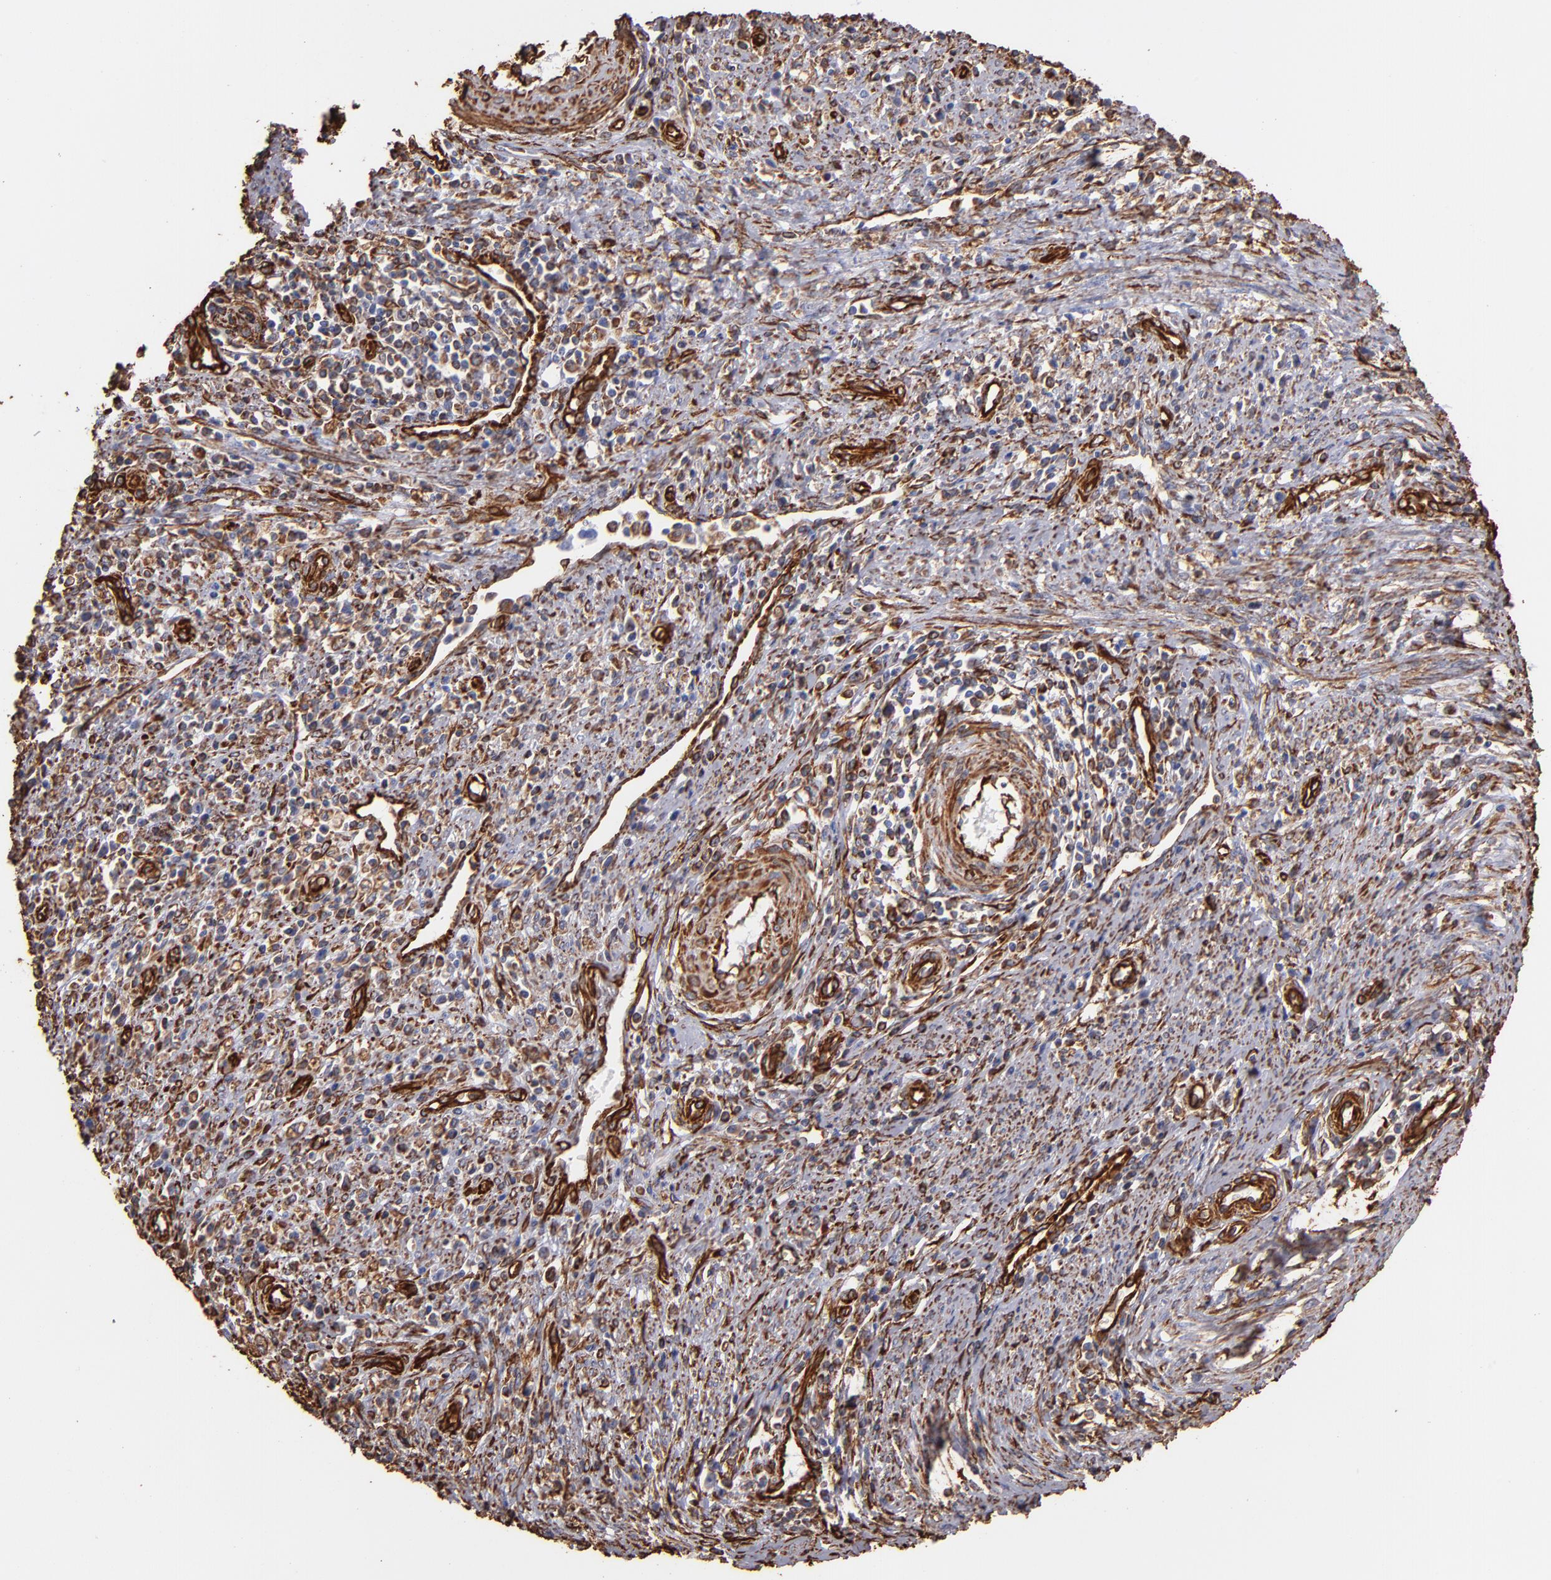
{"staining": {"intensity": "moderate", "quantity": ">75%", "location": "cytoplasmic/membranous"}, "tissue": "cervical cancer", "cell_type": "Tumor cells", "image_type": "cancer", "snomed": [{"axis": "morphology", "description": "Adenocarcinoma, NOS"}, {"axis": "topography", "description": "Cervix"}], "caption": "This is a photomicrograph of immunohistochemistry staining of cervical adenocarcinoma, which shows moderate positivity in the cytoplasmic/membranous of tumor cells.", "gene": "VIM", "patient": {"sex": "female", "age": 36}}